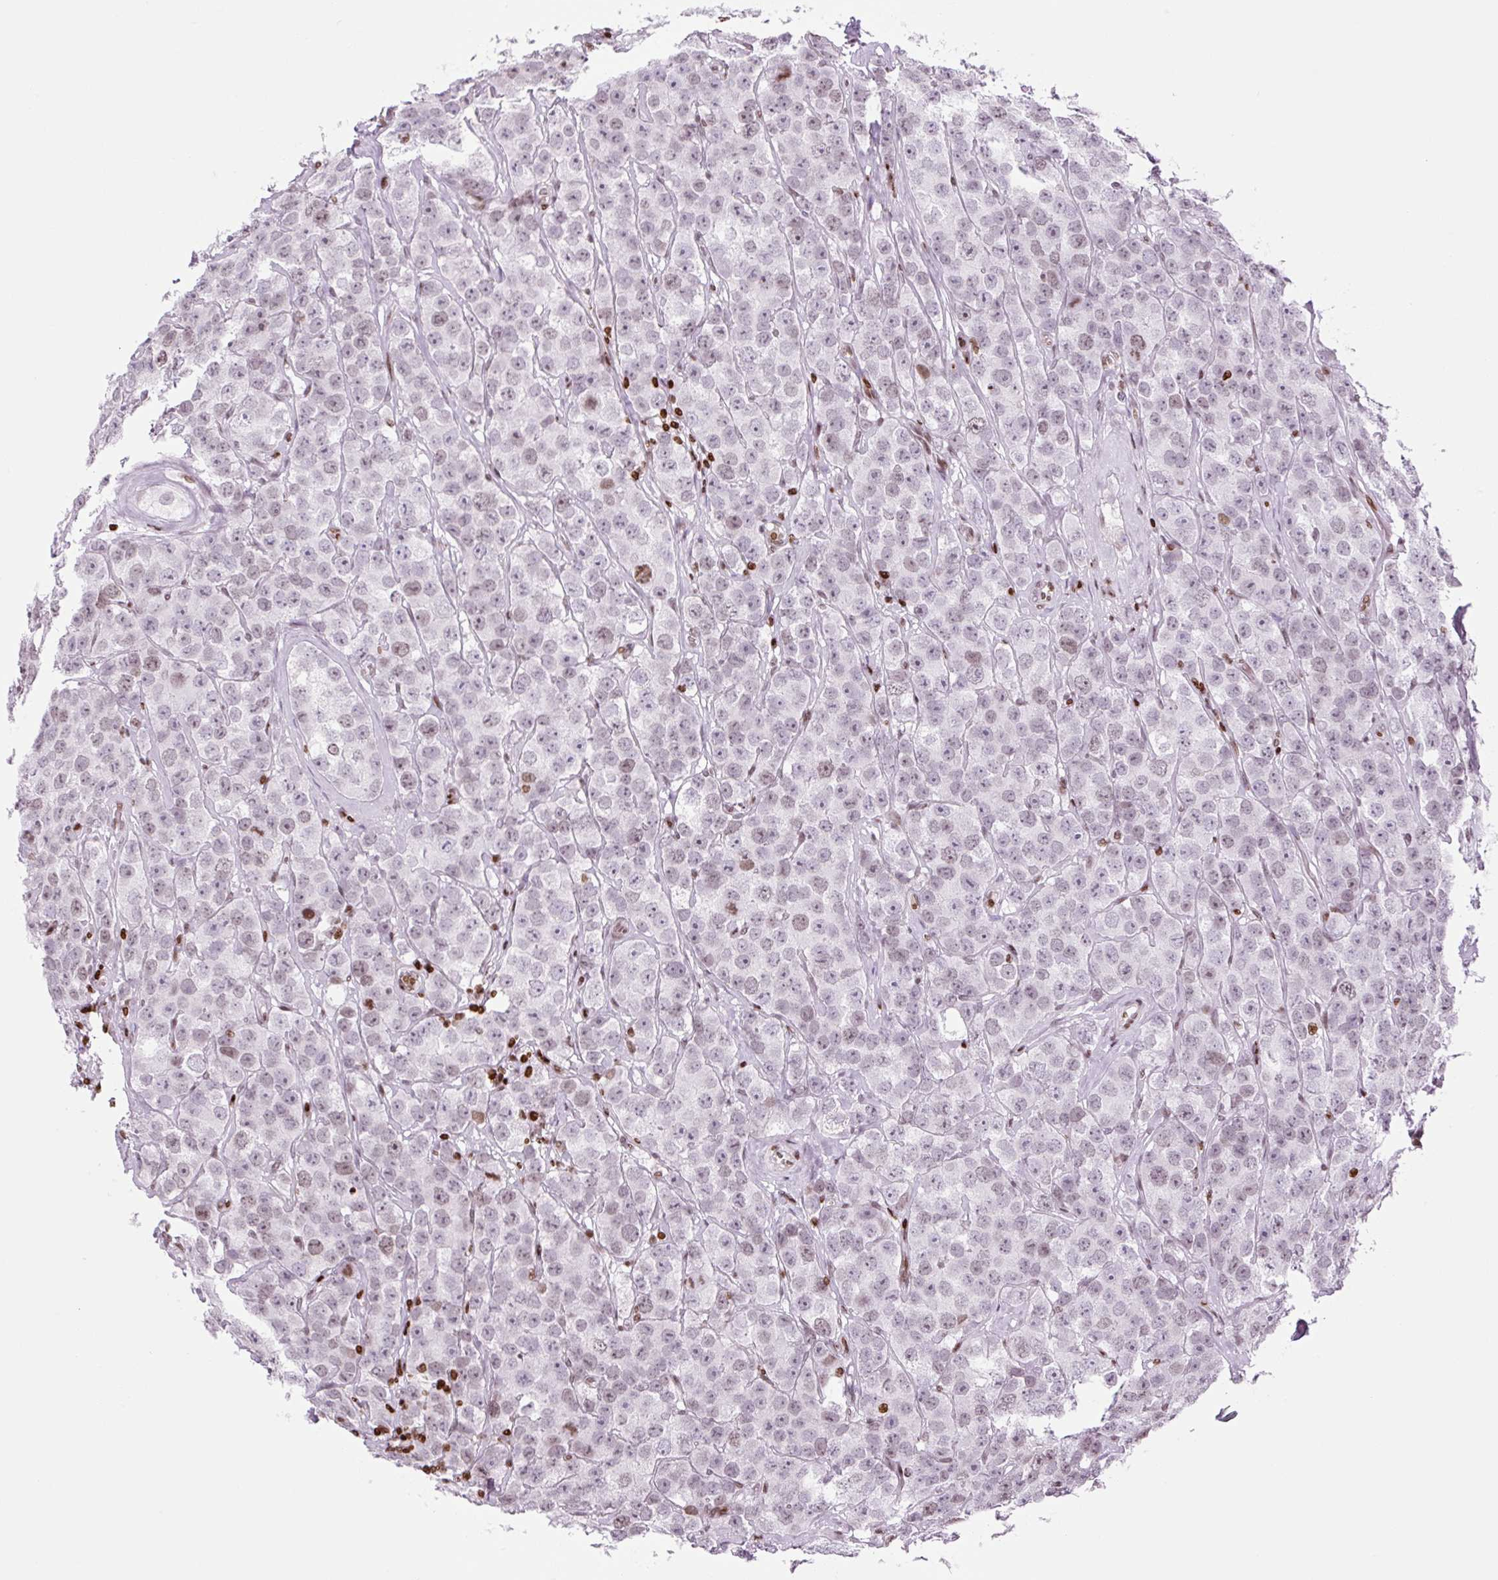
{"staining": {"intensity": "negative", "quantity": "none", "location": "none"}, "tissue": "testis cancer", "cell_type": "Tumor cells", "image_type": "cancer", "snomed": [{"axis": "morphology", "description": "Seminoma, NOS"}, {"axis": "topography", "description": "Testis"}], "caption": "Image shows no protein positivity in tumor cells of seminoma (testis) tissue.", "gene": "H1-3", "patient": {"sex": "male", "age": 28}}